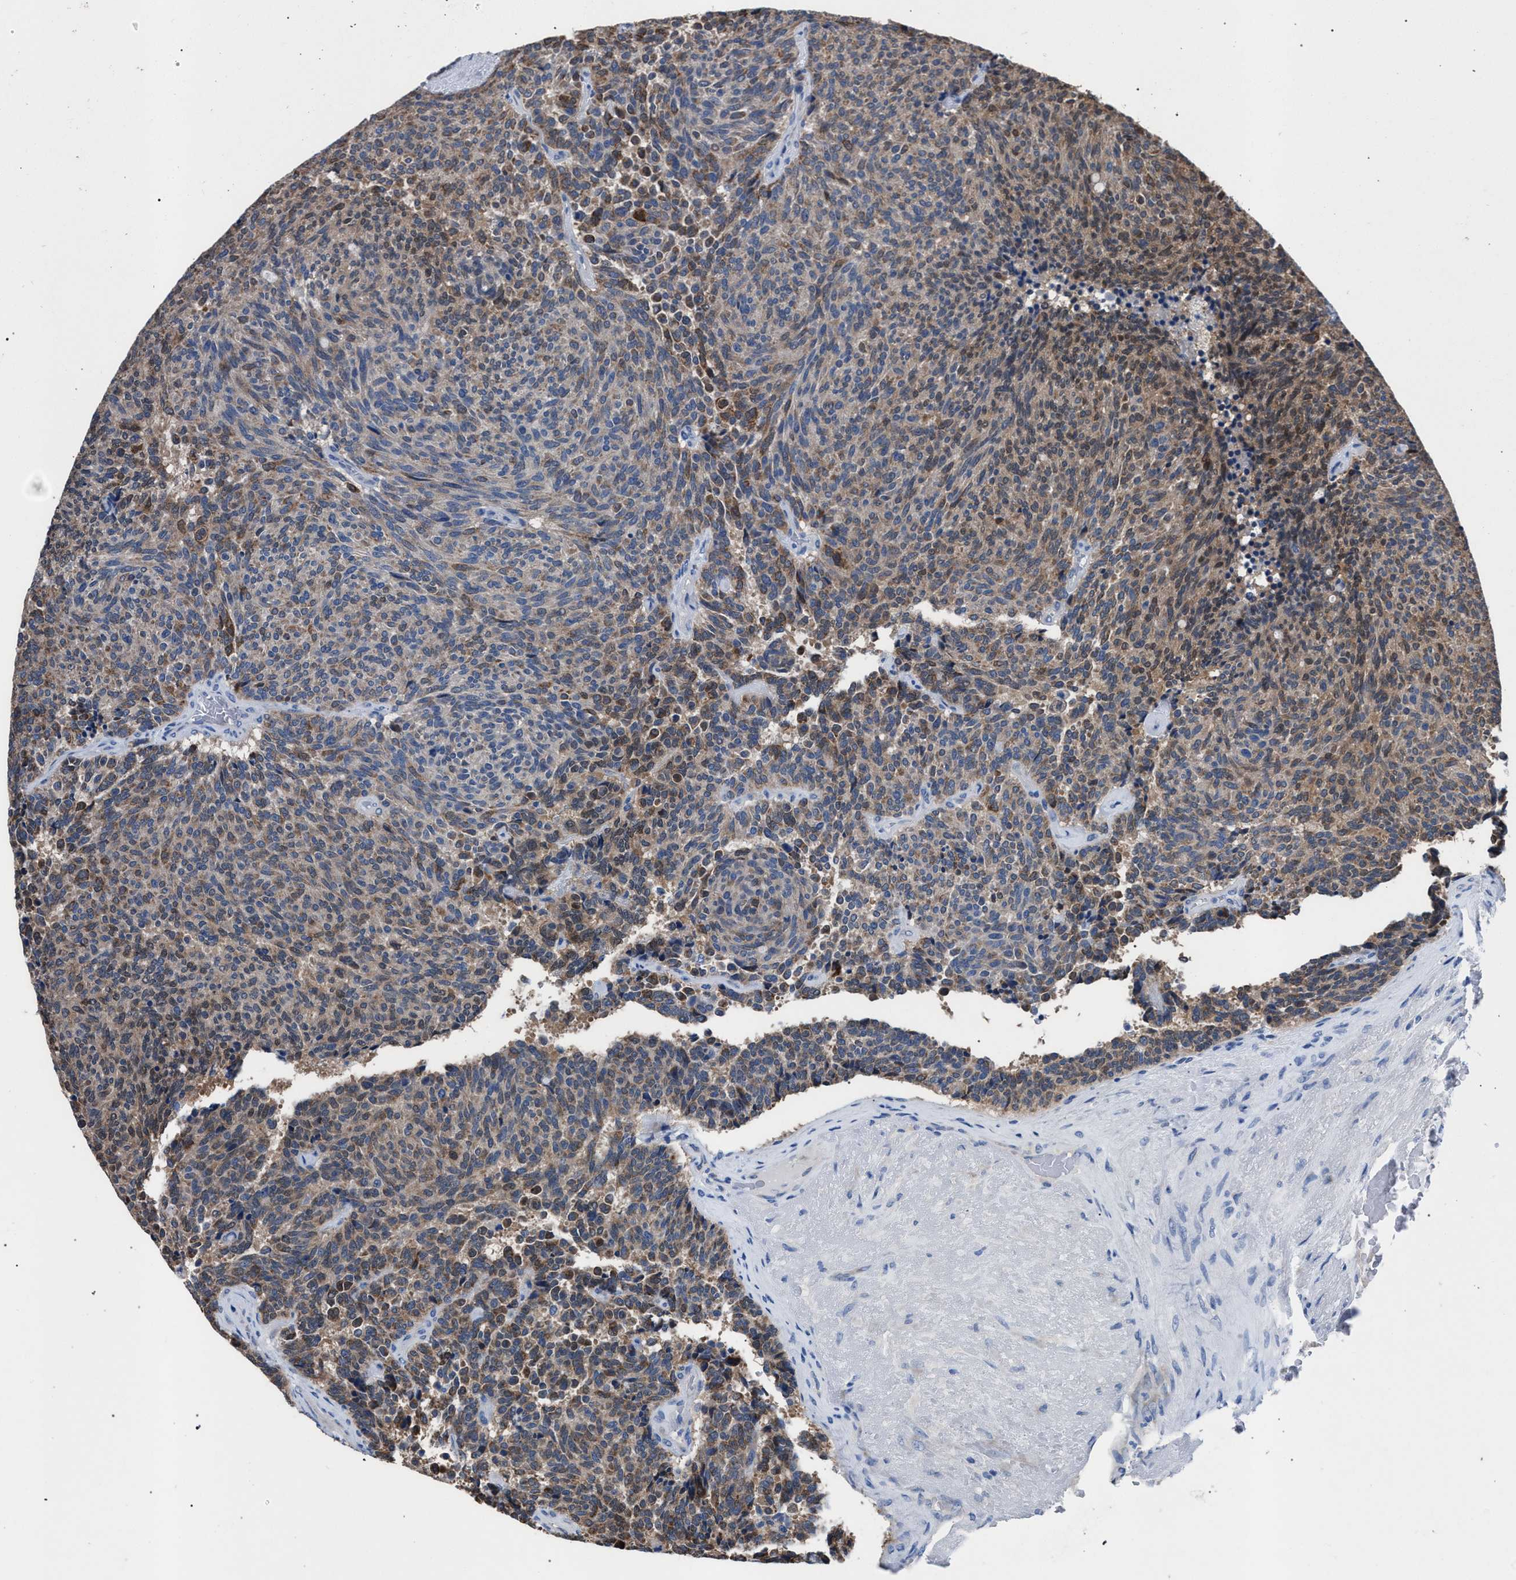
{"staining": {"intensity": "weak", "quantity": ">75%", "location": "cytoplasmic/membranous"}, "tissue": "carcinoid", "cell_type": "Tumor cells", "image_type": "cancer", "snomed": [{"axis": "morphology", "description": "Carcinoid, malignant, NOS"}, {"axis": "topography", "description": "Pancreas"}], "caption": "Immunohistochemical staining of human carcinoid (malignant) exhibits low levels of weak cytoplasmic/membranous protein positivity in about >75% of tumor cells.", "gene": "CRYZ", "patient": {"sex": "female", "age": 54}}